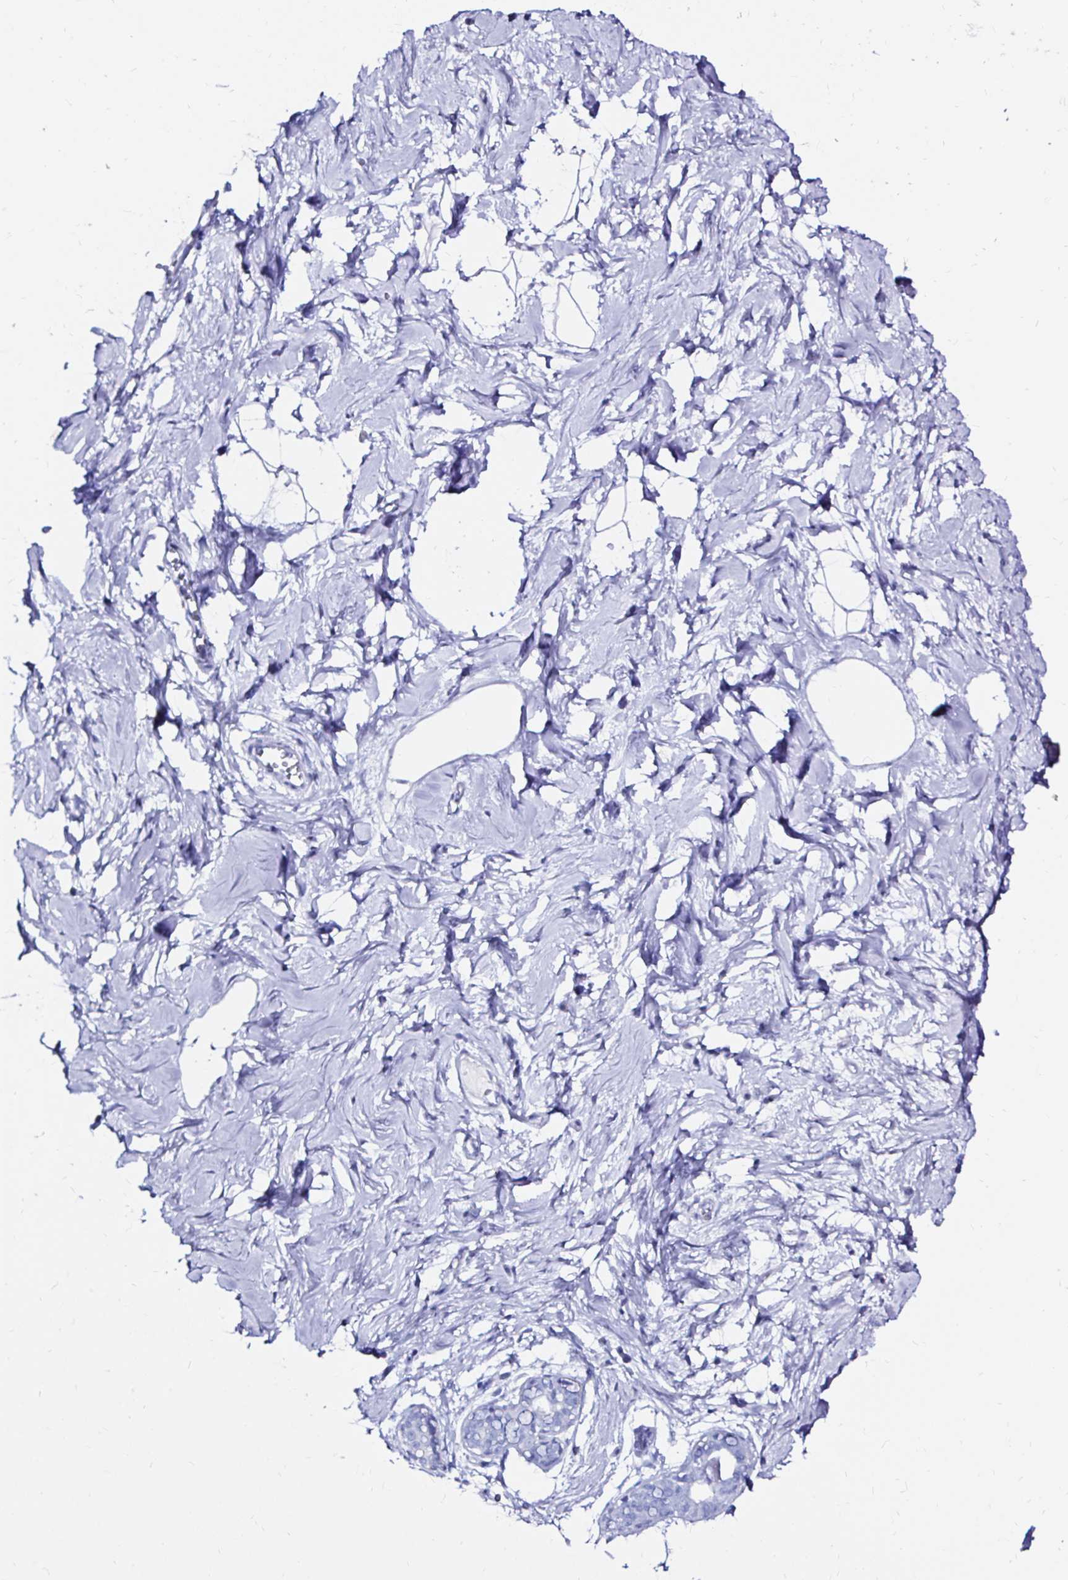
{"staining": {"intensity": "negative", "quantity": "none", "location": "none"}, "tissue": "breast", "cell_type": "Adipocytes", "image_type": "normal", "snomed": [{"axis": "morphology", "description": "Normal tissue, NOS"}, {"axis": "topography", "description": "Breast"}], "caption": "This is an IHC micrograph of unremarkable breast. There is no positivity in adipocytes.", "gene": "ZNF432", "patient": {"sex": "female", "age": 45}}